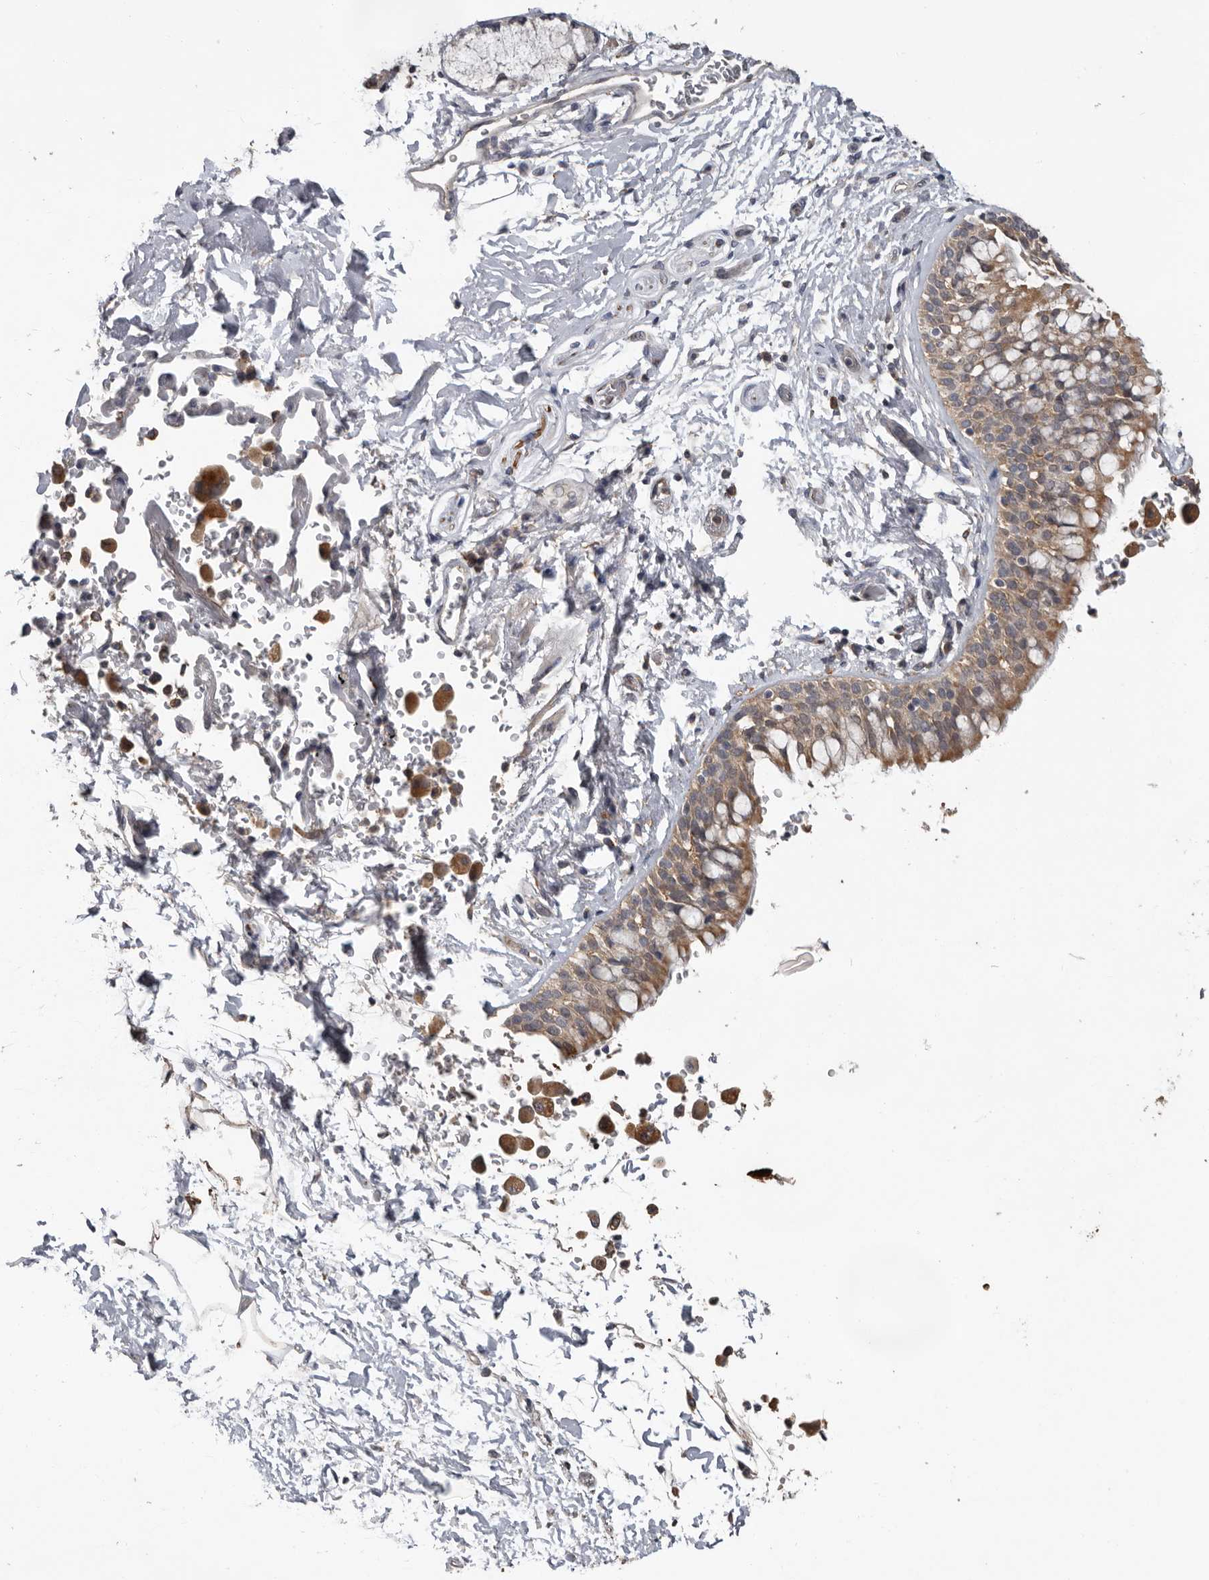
{"staining": {"intensity": "moderate", "quantity": ">75%", "location": "cytoplasmic/membranous"}, "tissue": "bronchus", "cell_type": "Respiratory epithelial cells", "image_type": "normal", "snomed": [{"axis": "morphology", "description": "Normal tissue, NOS"}, {"axis": "morphology", "description": "Inflammation, NOS"}, {"axis": "topography", "description": "Cartilage tissue"}, {"axis": "topography", "description": "Bronchus"}, {"axis": "topography", "description": "Lung"}], "caption": "Bronchus stained with DAB (3,3'-diaminobenzidine) immunohistochemistry reveals medium levels of moderate cytoplasmic/membranous expression in about >75% of respiratory epithelial cells. The staining was performed using DAB to visualize the protein expression in brown, while the nuclei were stained in blue with hematoxylin (Magnification: 20x).", "gene": "MTF1", "patient": {"sex": "female", "age": 64}}